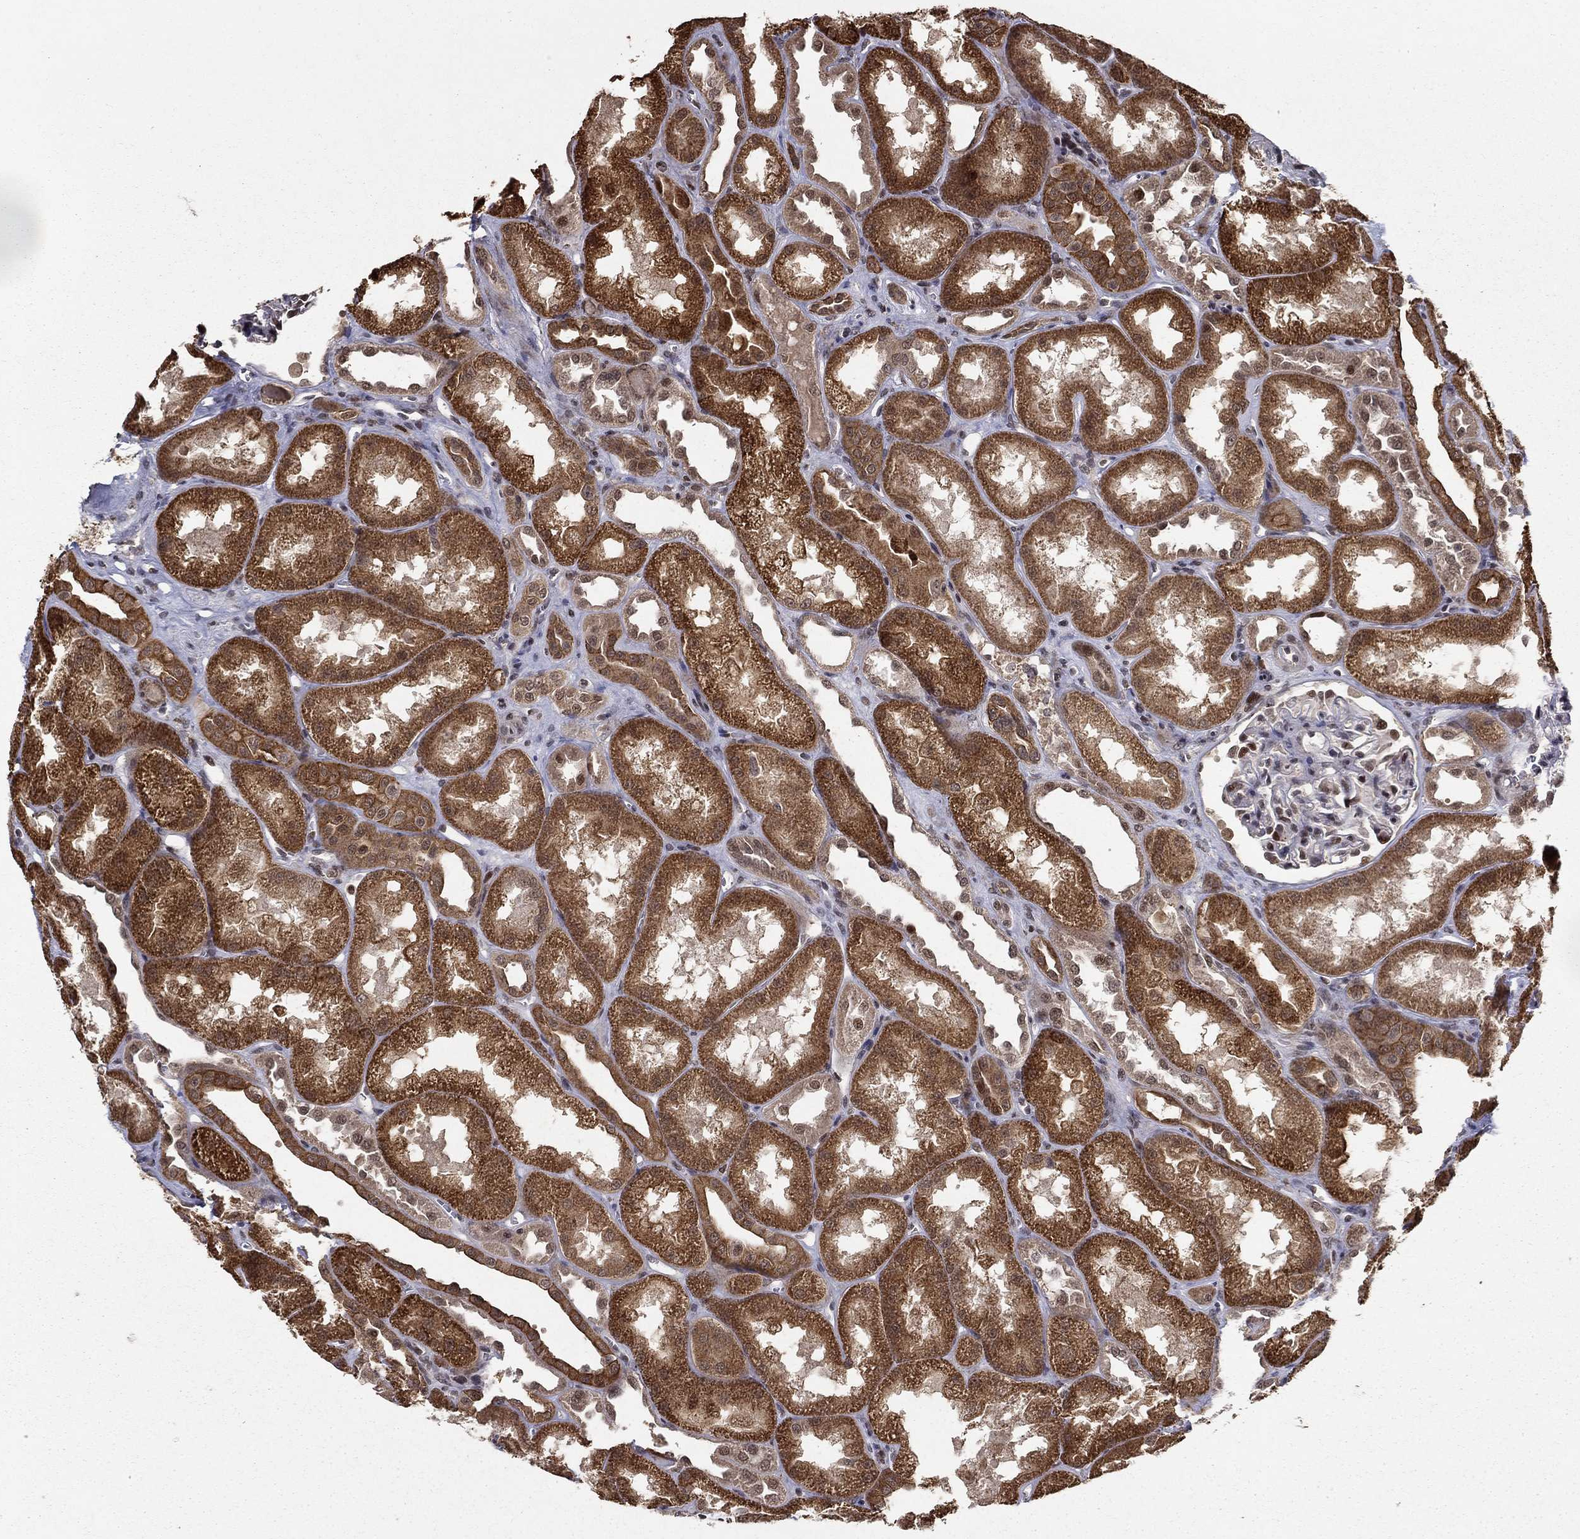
{"staining": {"intensity": "strong", "quantity": "<25%", "location": "nuclear"}, "tissue": "kidney", "cell_type": "Cells in glomeruli", "image_type": "normal", "snomed": [{"axis": "morphology", "description": "Normal tissue, NOS"}, {"axis": "topography", "description": "Kidney"}], "caption": "A high-resolution histopathology image shows IHC staining of normal kidney, which shows strong nuclear expression in about <25% of cells in glomeruli.", "gene": "CDCA7L", "patient": {"sex": "male", "age": 61}}